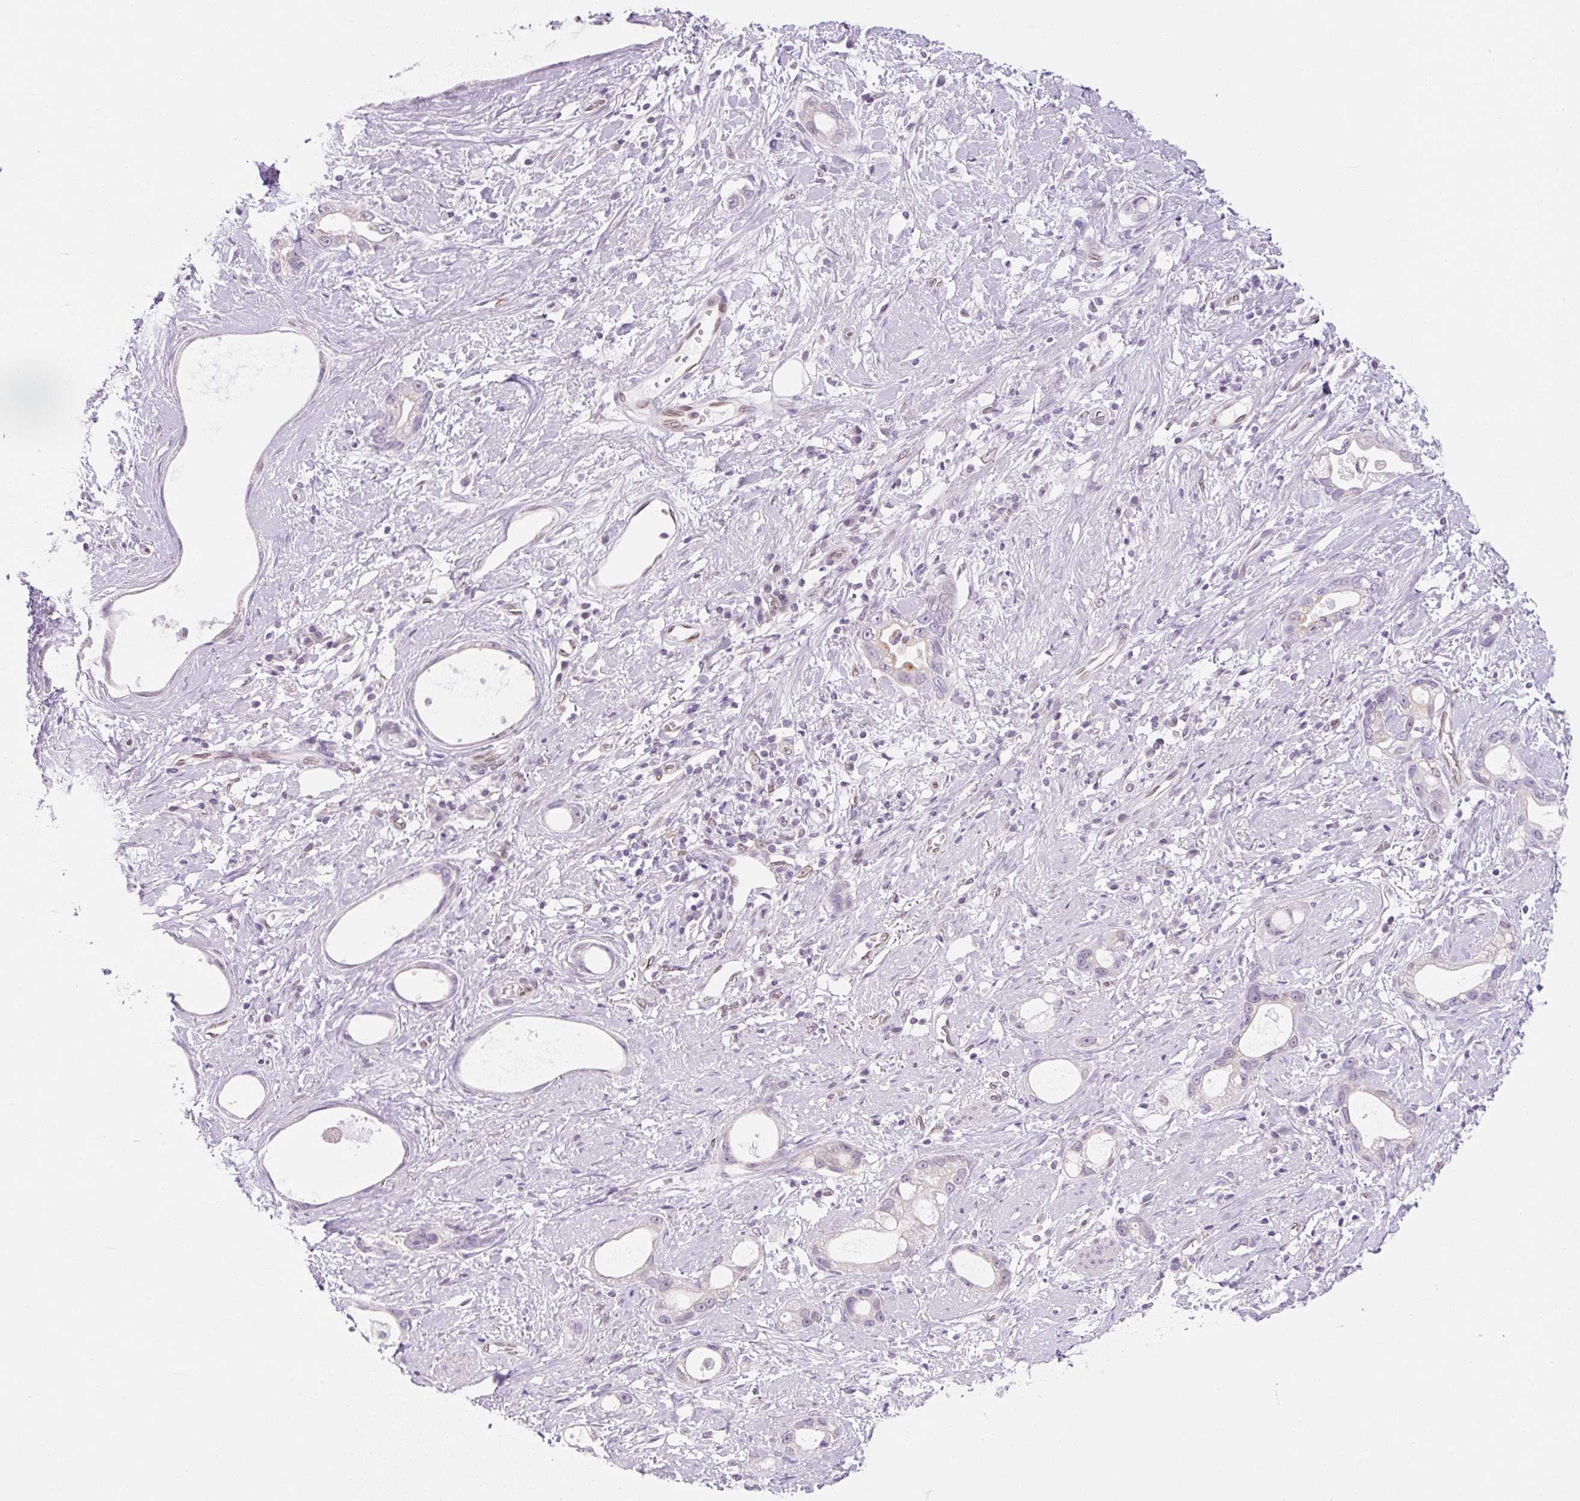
{"staining": {"intensity": "negative", "quantity": "none", "location": "none"}, "tissue": "stomach cancer", "cell_type": "Tumor cells", "image_type": "cancer", "snomed": [{"axis": "morphology", "description": "Adenocarcinoma, NOS"}, {"axis": "topography", "description": "Stomach"}], "caption": "Histopathology image shows no significant protein staining in tumor cells of adenocarcinoma (stomach). (Brightfield microscopy of DAB (3,3'-diaminobenzidine) IHC at high magnification).", "gene": "SYNE3", "patient": {"sex": "male", "age": 55}}